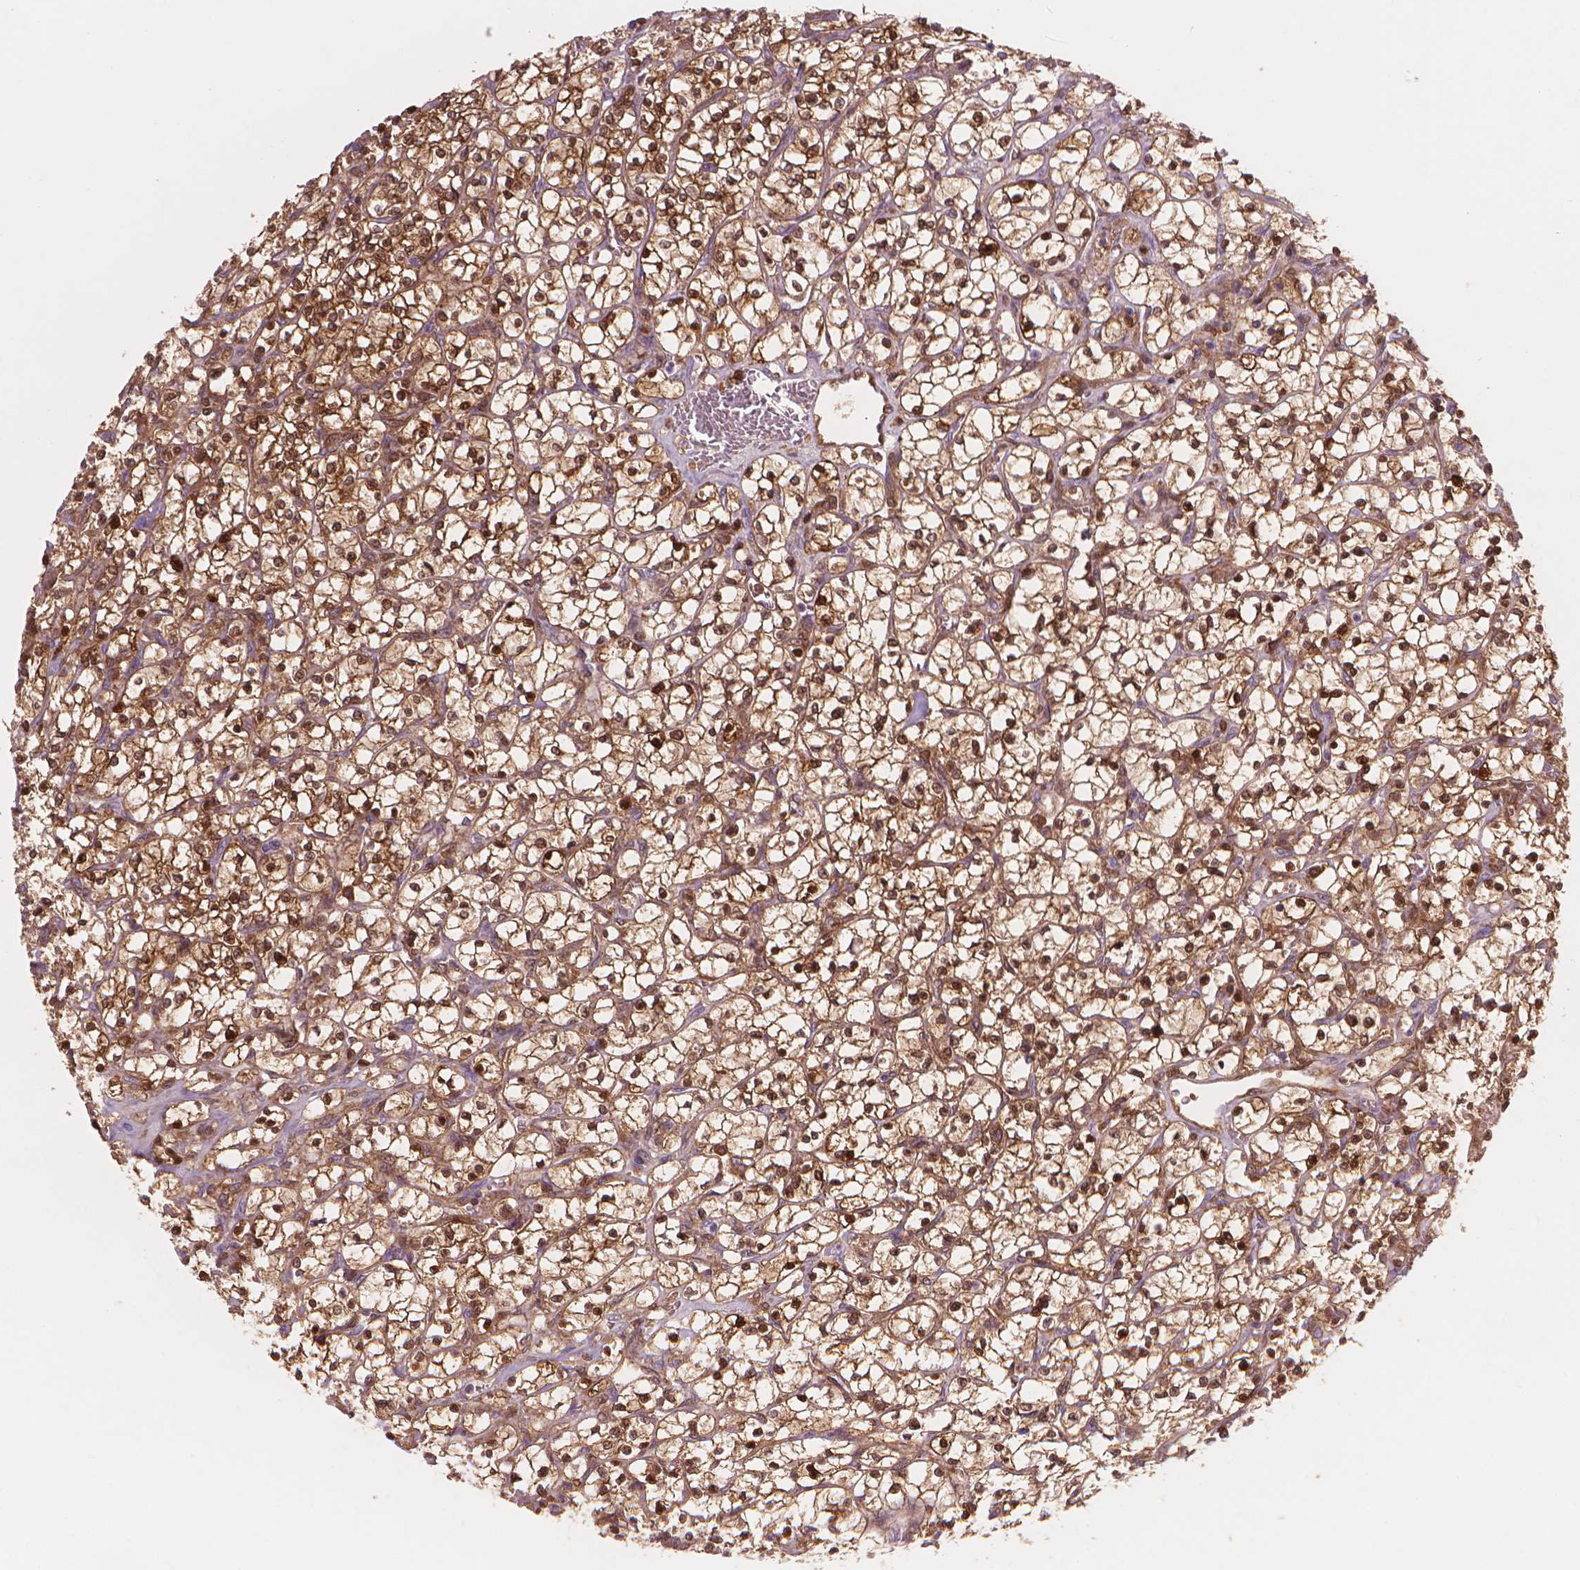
{"staining": {"intensity": "strong", "quantity": ">75%", "location": "cytoplasmic/membranous,nuclear"}, "tissue": "renal cancer", "cell_type": "Tumor cells", "image_type": "cancer", "snomed": [{"axis": "morphology", "description": "Adenocarcinoma, NOS"}, {"axis": "topography", "description": "Kidney"}], "caption": "Brown immunohistochemical staining in human adenocarcinoma (renal) displays strong cytoplasmic/membranous and nuclear expression in about >75% of tumor cells.", "gene": "ENO2", "patient": {"sex": "female", "age": 64}}